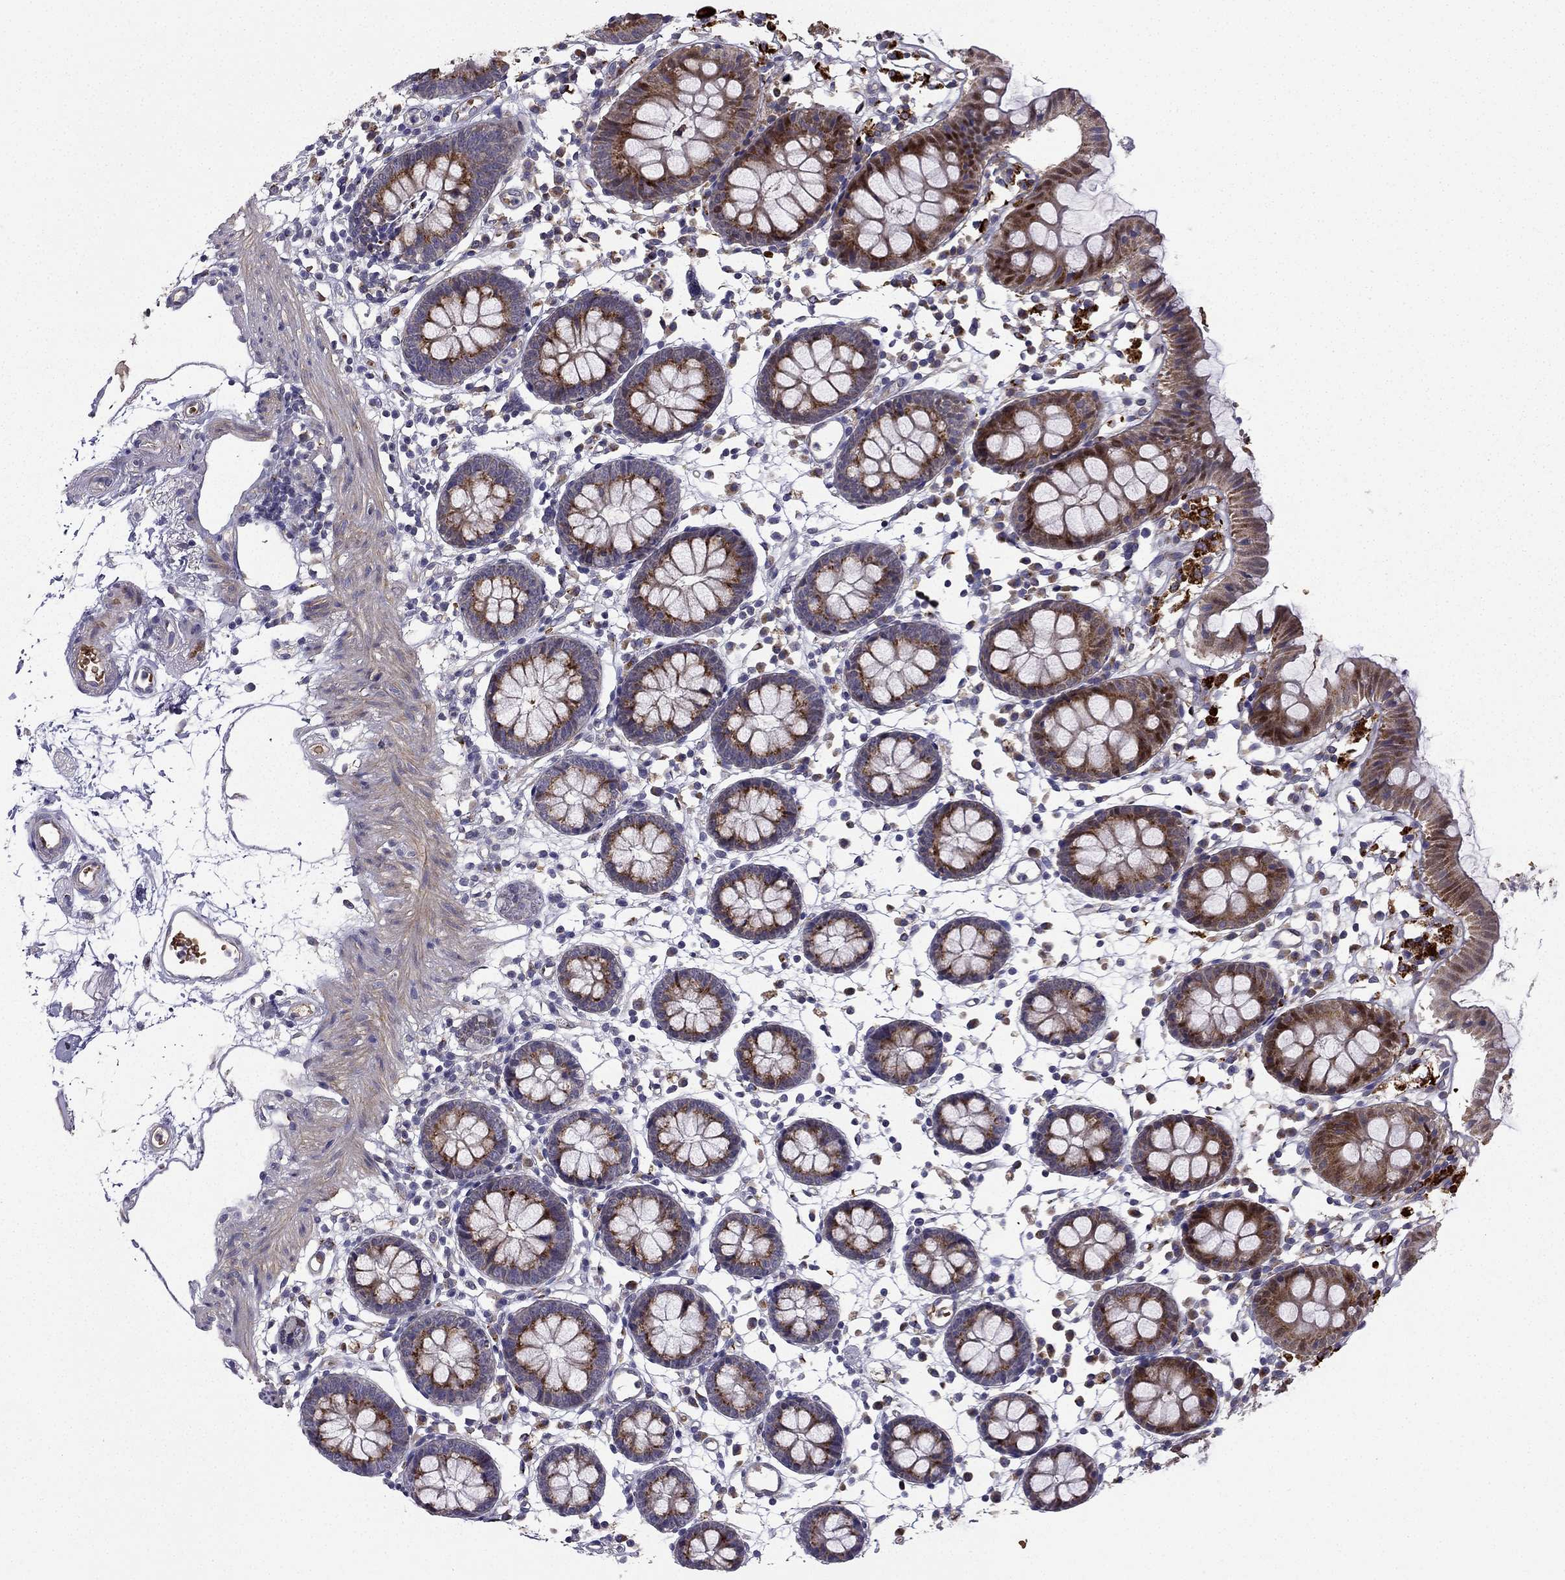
{"staining": {"intensity": "negative", "quantity": "none", "location": "none"}, "tissue": "colon", "cell_type": "Endothelial cells", "image_type": "normal", "snomed": [{"axis": "morphology", "description": "Normal tissue, NOS"}, {"axis": "topography", "description": "Colon"}], "caption": "Immunohistochemistry (IHC) micrograph of normal human colon stained for a protein (brown), which exhibits no positivity in endothelial cells. Brightfield microscopy of immunohistochemistry (IHC) stained with DAB (3,3'-diaminobenzidine) (brown) and hematoxylin (blue), captured at high magnification.", "gene": "B4GALT7", "patient": {"sex": "female", "age": 84}}